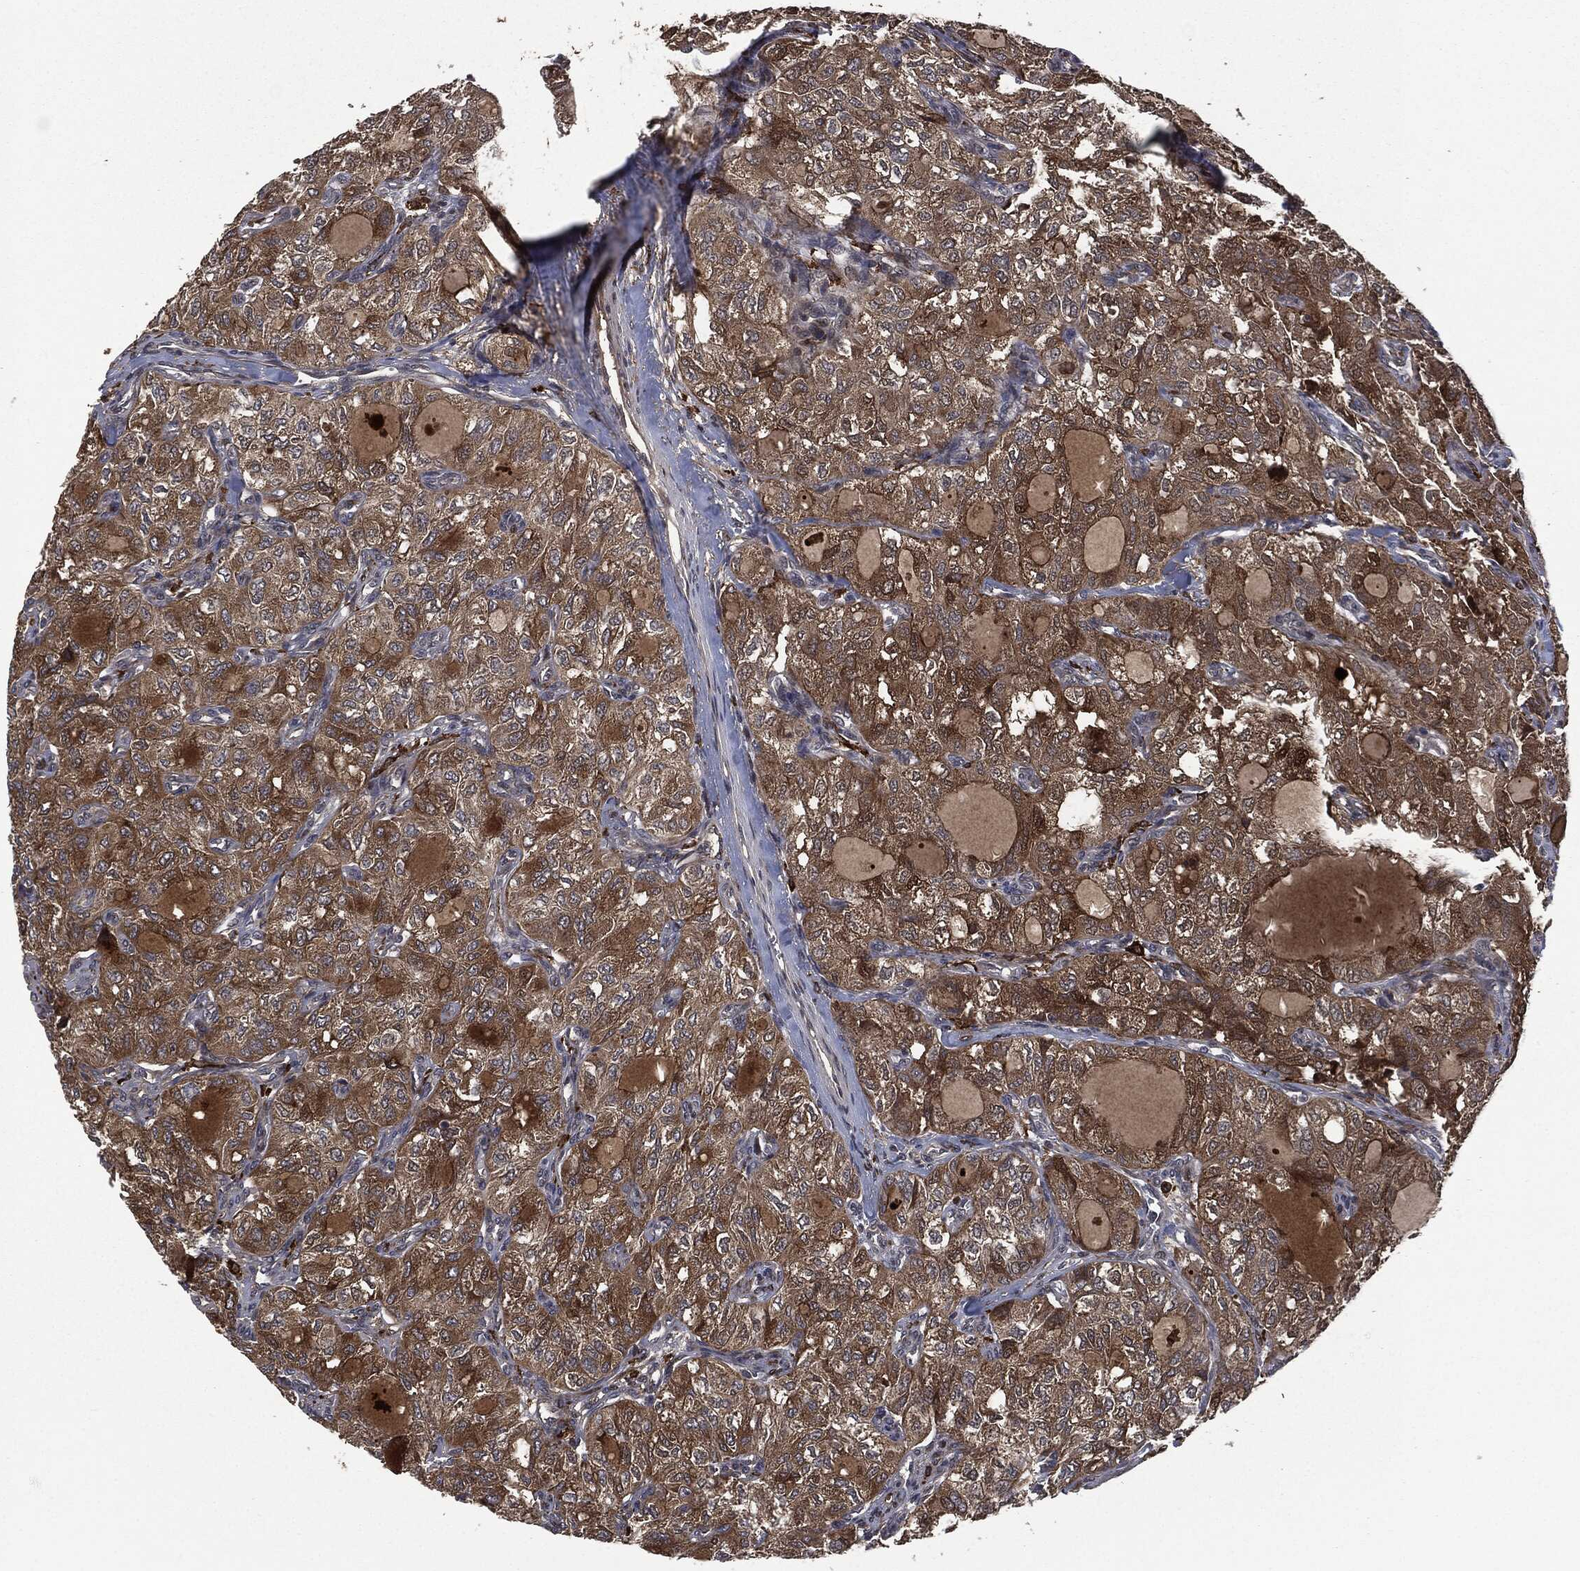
{"staining": {"intensity": "strong", "quantity": ">75%", "location": "cytoplasmic/membranous"}, "tissue": "thyroid cancer", "cell_type": "Tumor cells", "image_type": "cancer", "snomed": [{"axis": "morphology", "description": "Follicular adenoma carcinoma, NOS"}, {"axis": "topography", "description": "Thyroid gland"}], "caption": "The micrograph reveals staining of thyroid cancer (follicular adenoma carcinoma), revealing strong cytoplasmic/membranous protein staining (brown color) within tumor cells.", "gene": "CRABP2", "patient": {"sex": "male", "age": 75}}